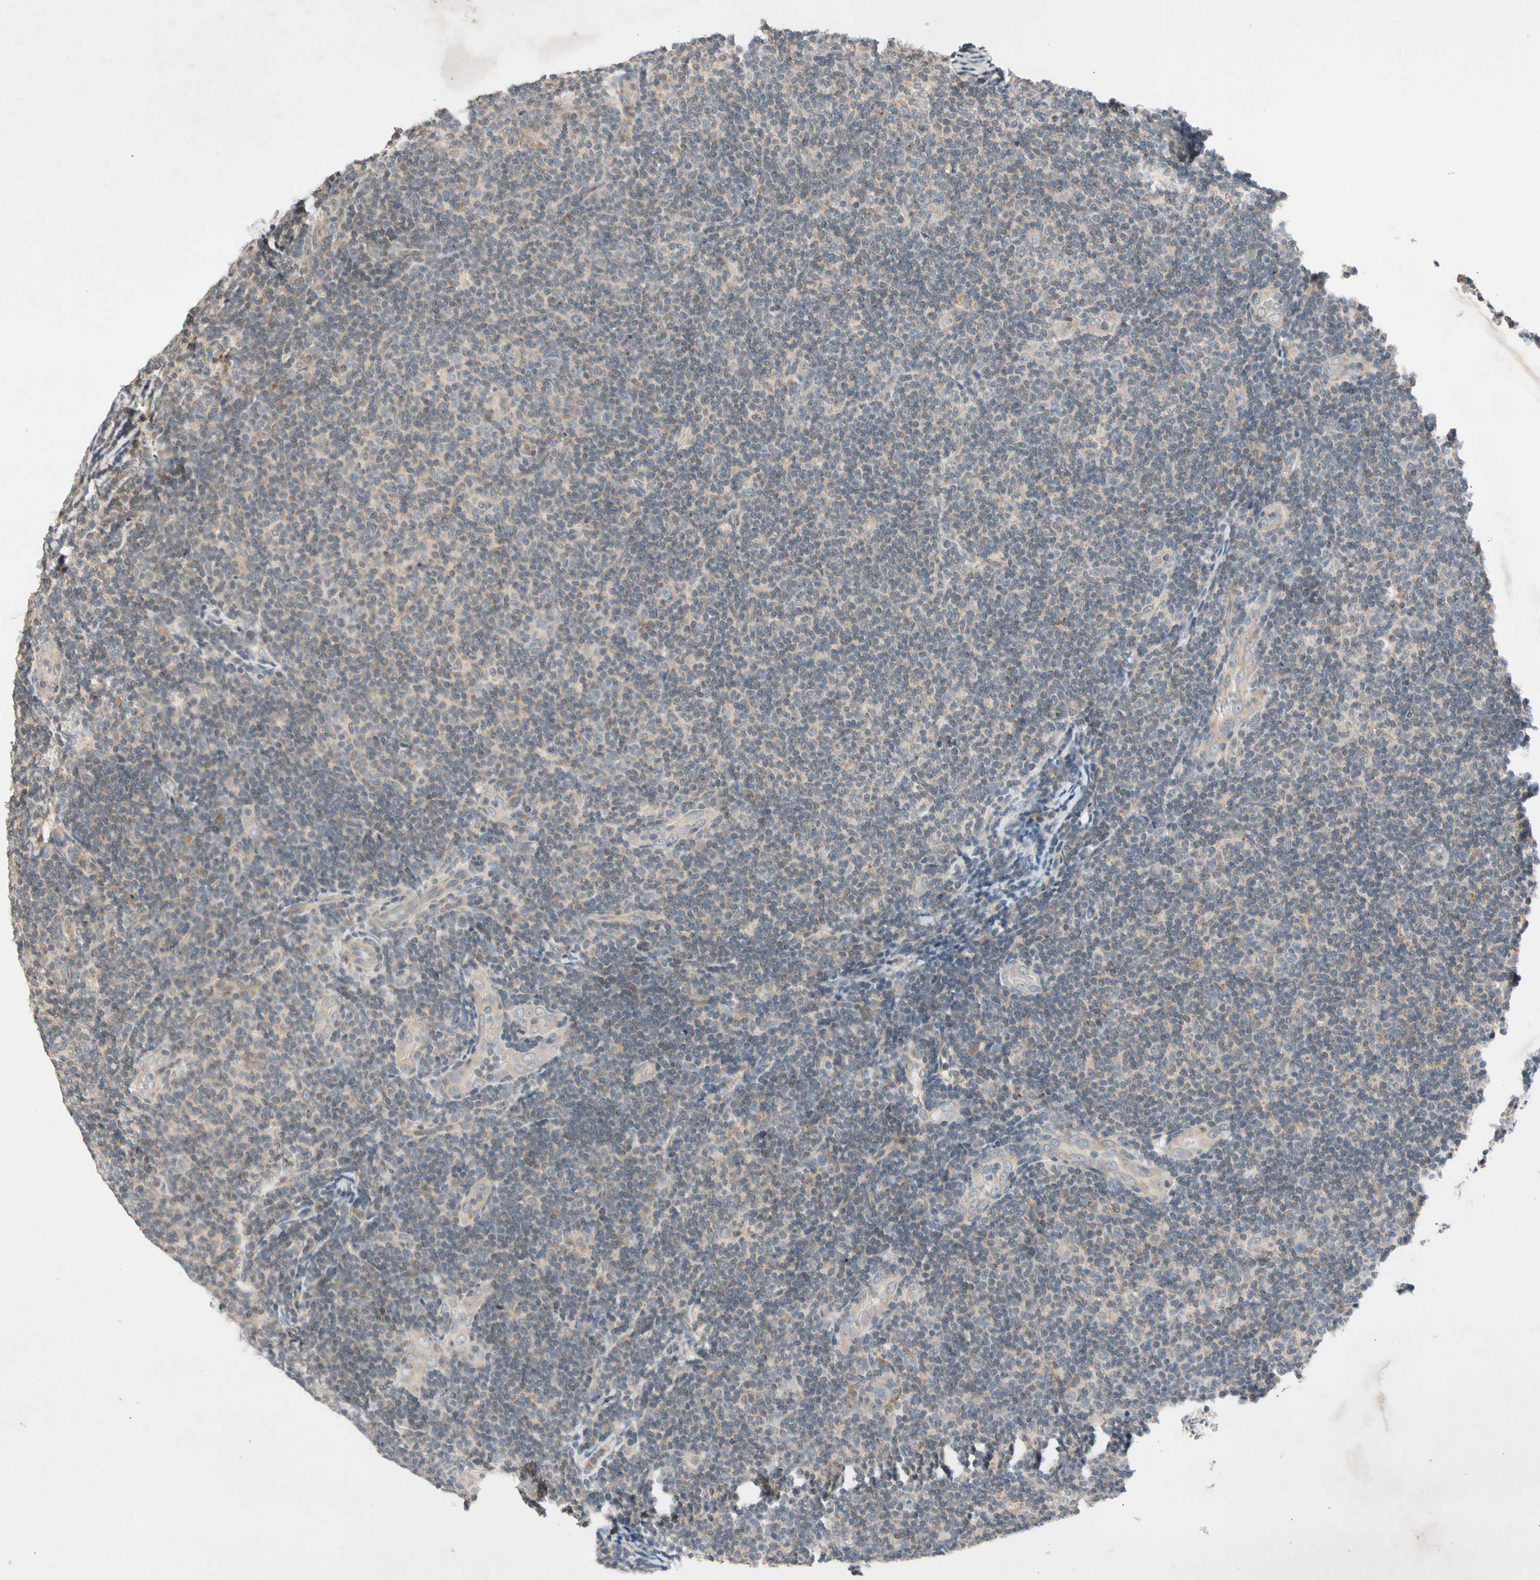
{"staining": {"intensity": "weak", "quantity": ">75%", "location": "cytoplasmic/membranous"}, "tissue": "lymphoma", "cell_type": "Tumor cells", "image_type": "cancer", "snomed": [{"axis": "morphology", "description": "Malignant lymphoma, non-Hodgkin's type, Low grade"}, {"axis": "topography", "description": "Lymph node"}], "caption": "Immunohistochemistry (IHC) micrograph of neoplastic tissue: human low-grade malignant lymphoma, non-Hodgkin's type stained using IHC shows low levels of weak protein expression localized specifically in the cytoplasmic/membranous of tumor cells, appearing as a cytoplasmic/membranous brown color.", "gene": "CNST", "patient": {"sex": "male", "age": 83}}